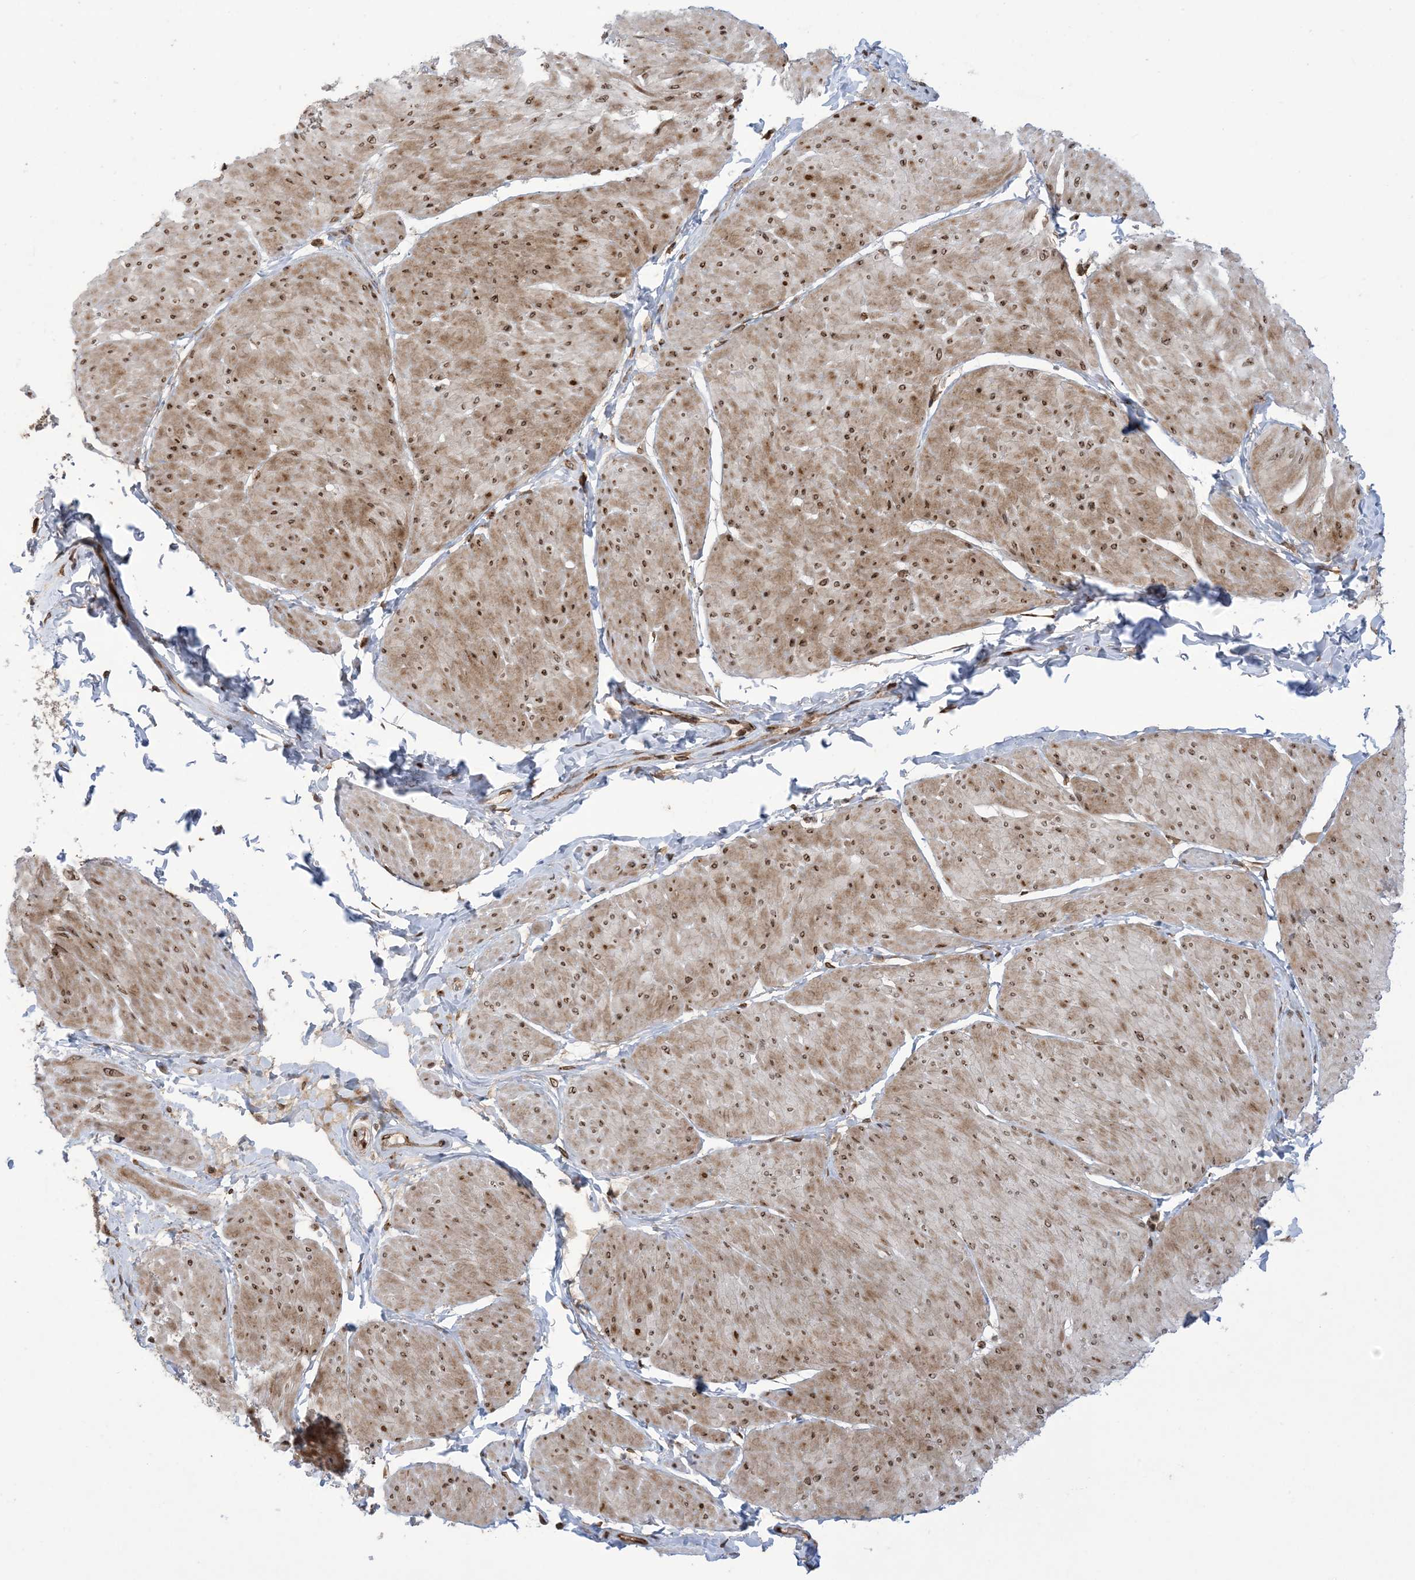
{"staining": {"intensity": "moderate", "quantity": ">75%", "location": "cytoplasmic/membranous,nuclear"}, "tissue": "smooth muscle", "cell_type": "Smooth muscle cells", "image_type": "normal", "snomed": [{"axis": "morphology", "description": "Urothelial carcinoma, High grade"}, {"axis": "topography", "description": "Urinary bladder"}], "caption": "A brown stain highlights moderate cytoplasmic/membranous,nuclear expression of a protein in smooth muscle cells of benign human smooth muscle.", "gene": "CASP4", "patient": {"sex": "male", "age": 46}}